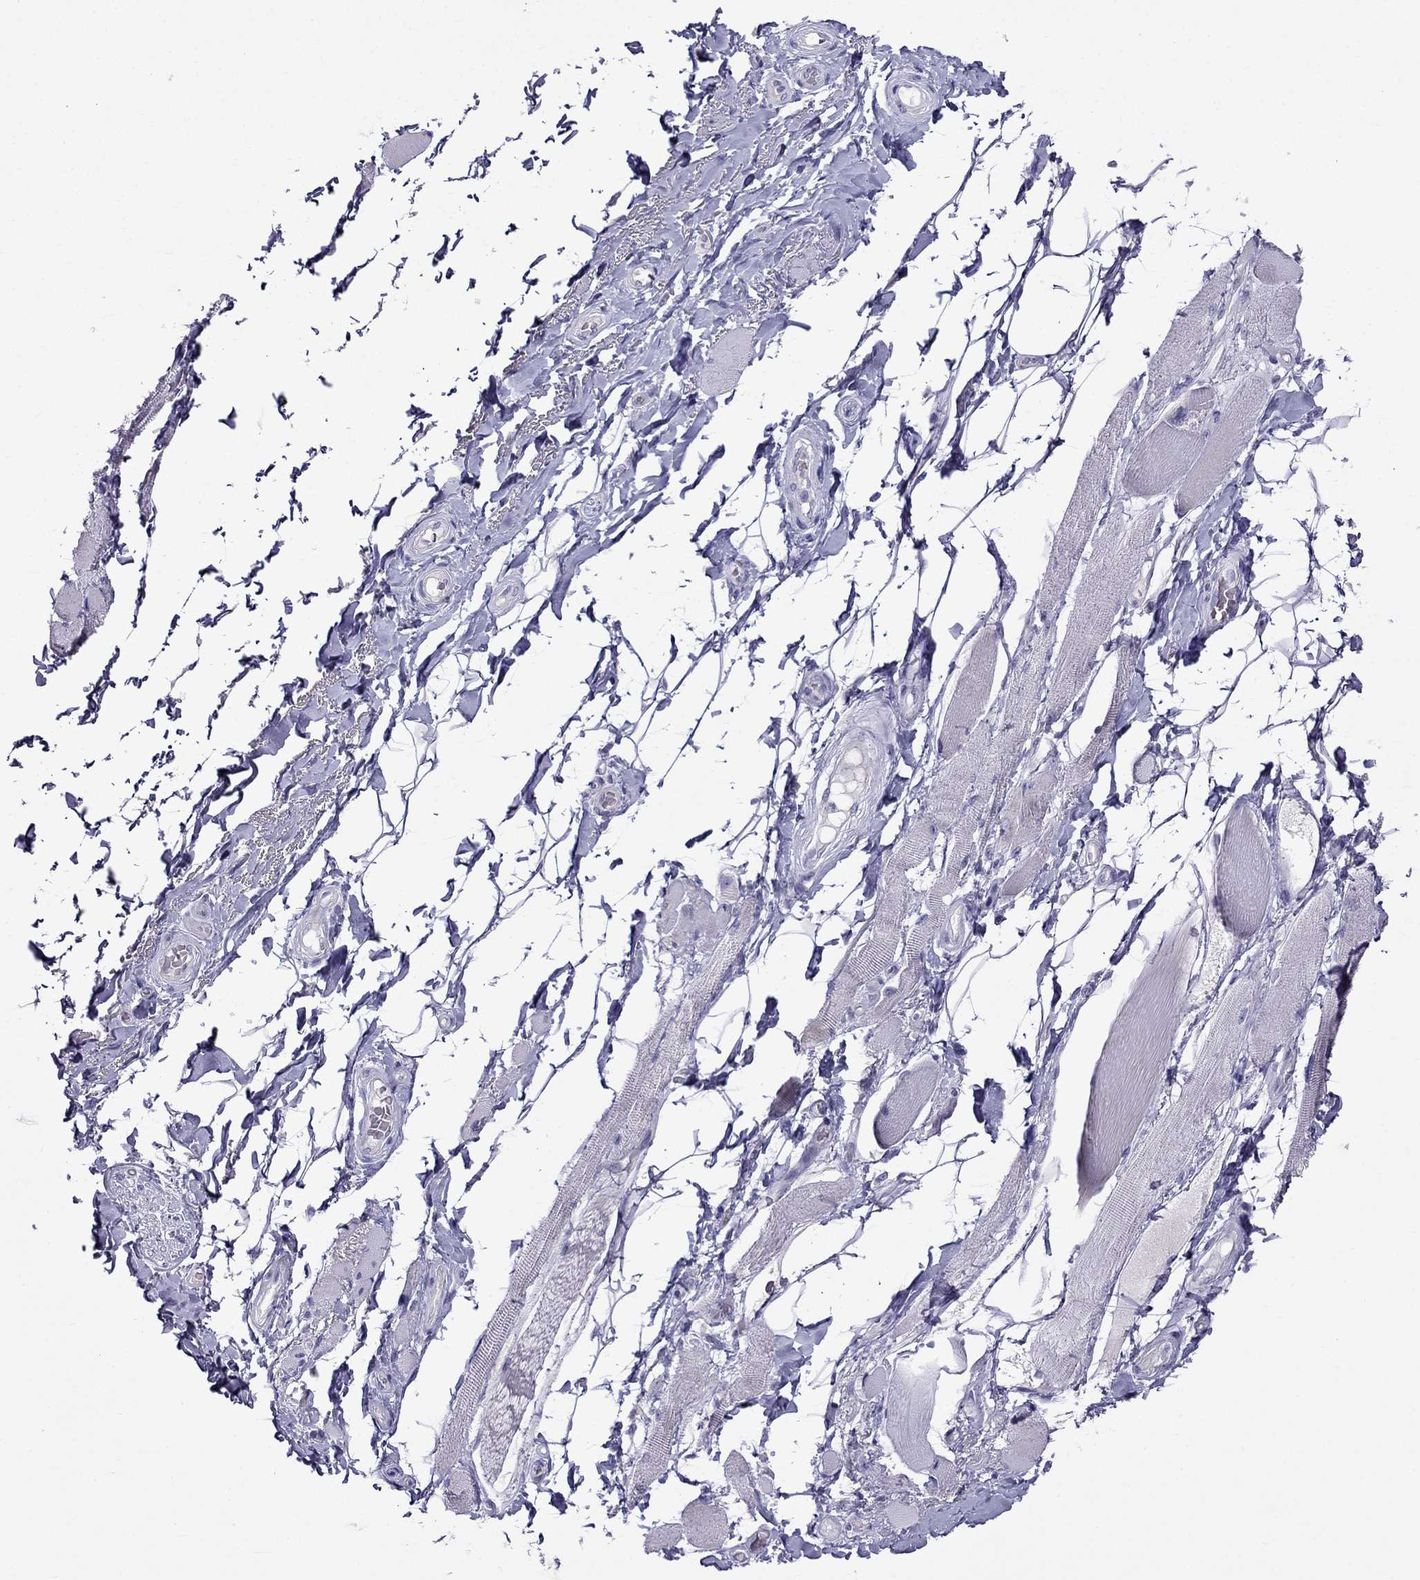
{"staining": {"intensity": "negative", "quantity": "none", "location": "none"}, "tissue": "adipose tissue", "cell_type": "Adipocytes", "image_type": "normal", "snomed": [{"axis": "morphology", "description": "Normal tissue, NOS"}, {"axis": "topography", "description": "Anal"}, {"axis": "topography", "description": "Peripheral nerve tissue"}], "caption": "IHC image of benign adipose tissue: adipose tissue stained with DAB (3,3'-diaminobenzidine) demonstrates no significant protein positivity in adipocytes.", "gene": "PATE1", "patient": {"sex": "male", "age": 53}}